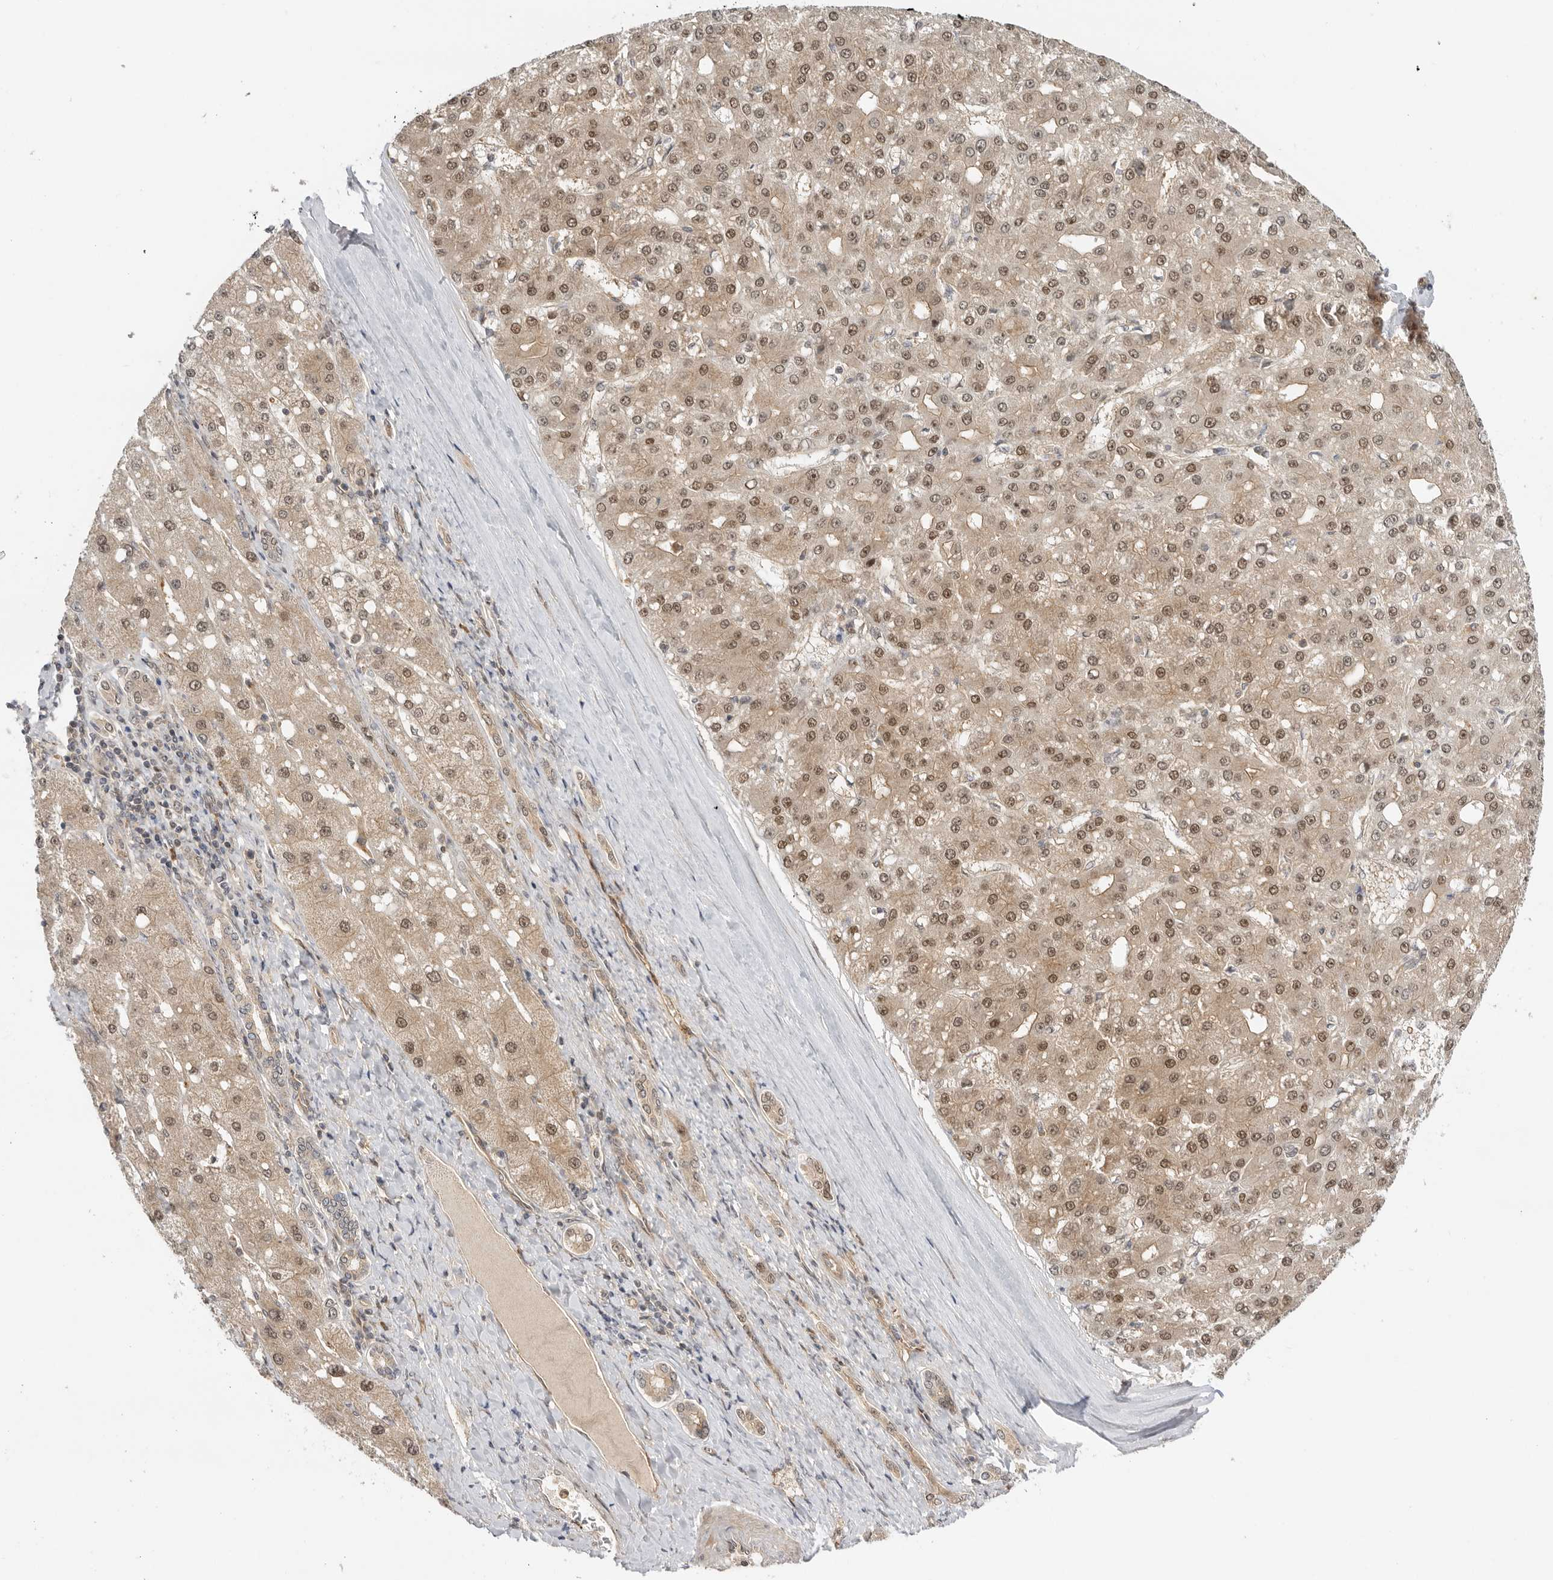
{"staining": {"intensity": "moderate", "quantity": ">75%", "location": "nuclear"}, "tissue": "liver cancer", "cell_type": "Tumor cells", "image_type": "cancer", "snomed": [{"axis": "morphology", "description": "Carcinoma, Hepatocellular, NOS"}, {"axis": "topography", "description": "Liver"}], "caption": "A brown stain shows moderate nuclear positivity of a protein in human hepatocellular carcinoma (liver) tumor cells. (brown staining indicates protein expression, while blue staining denotes nuclei).", "gene": "DCAF8", "patient": {"sex": "male", "age": 67}}